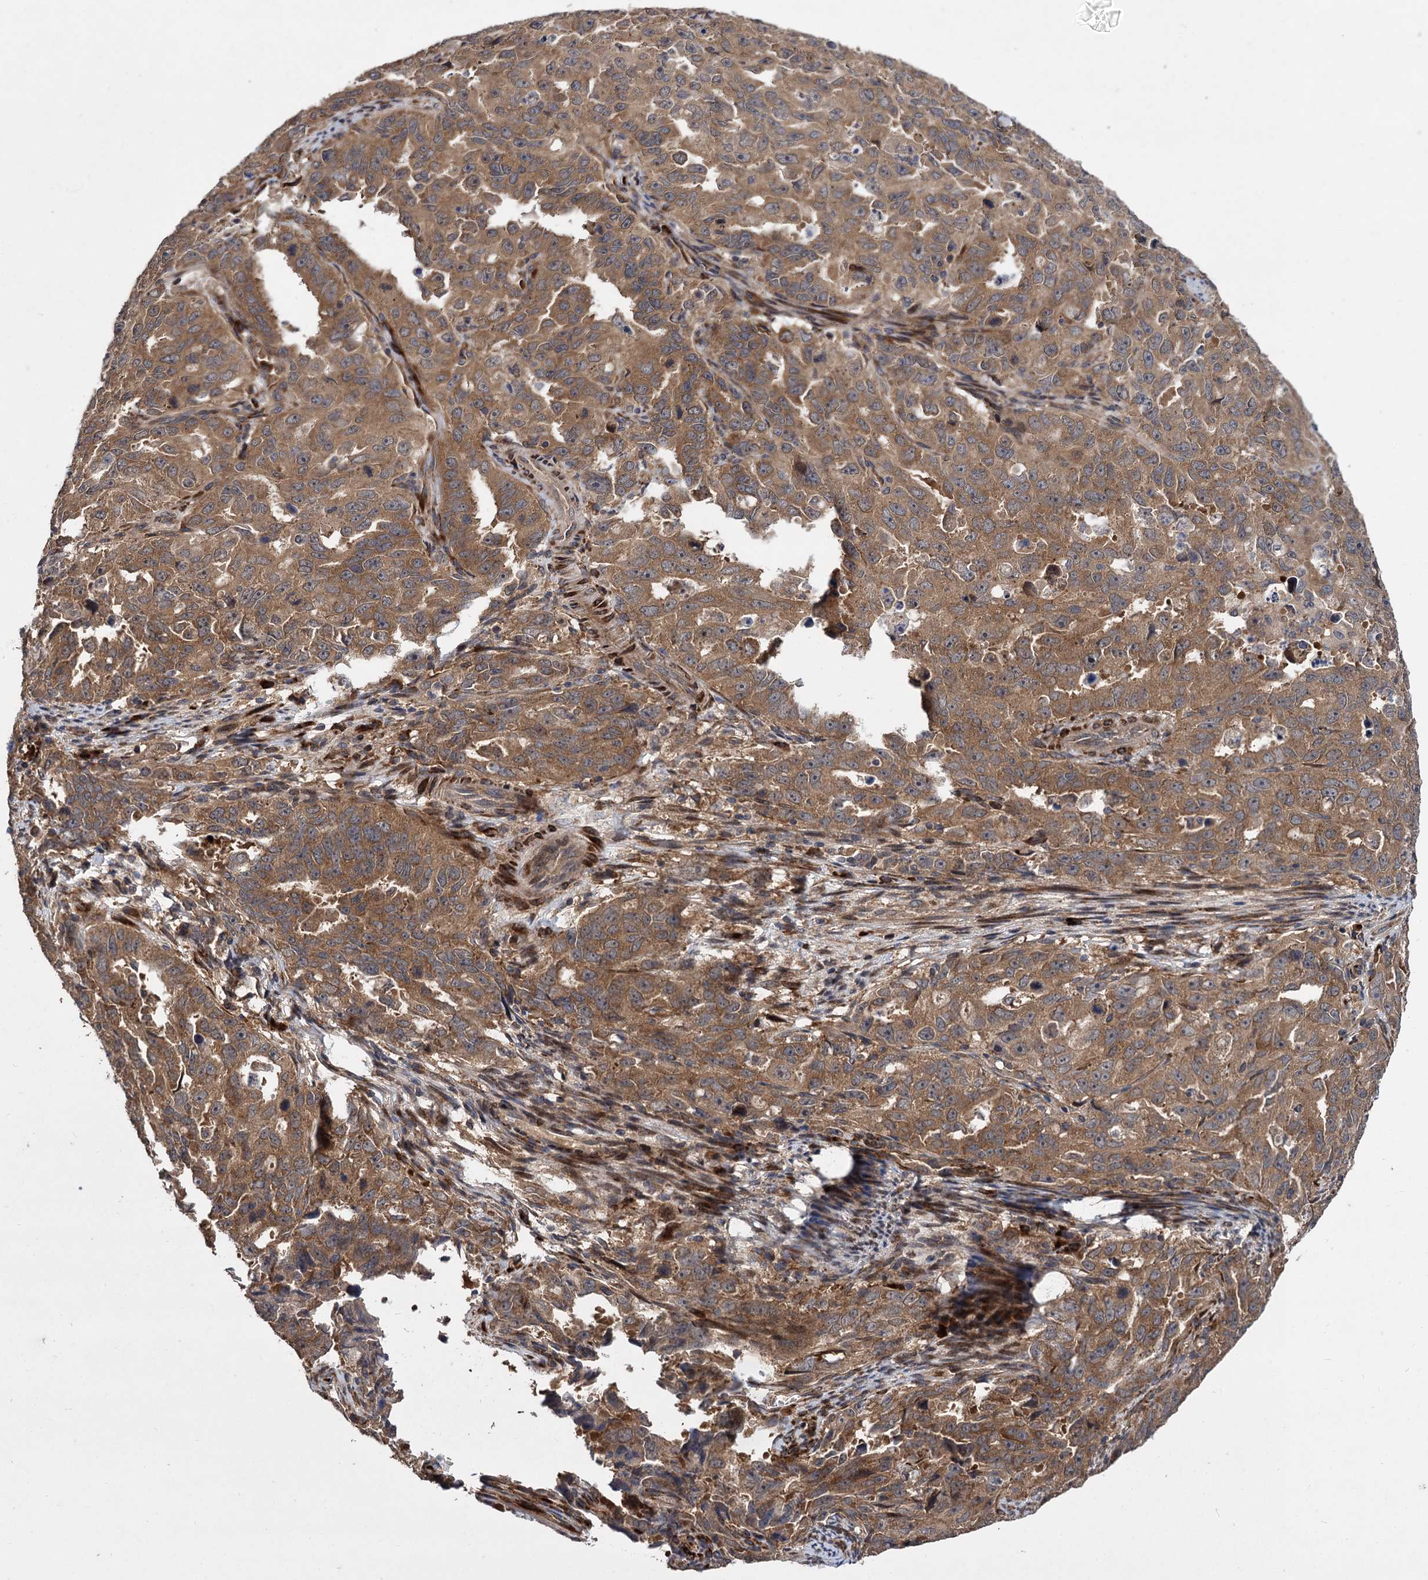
{"staining": {"intensity": "moderate", "quantity": ">75%", "location": "cytoplasmic/membranous"}, "tissue": "endometrial cancer", "cell_type": "Tumor cells", "image_type": "cancer", "snomed": [{"axis": "morphology", "description": "Adenocarcinoma, NOS"}, {"axis": "topography", "description": "Endometrium"}], "caption": "Immunohistochemical staining of endometrial adenocarcinoma exhibits medium levels of moderate cytoplasmic/membranous protein staining in about >75% of tumor cells.", "gene": "INPPL1", "patient": {"sex": "female", "age": 65}}